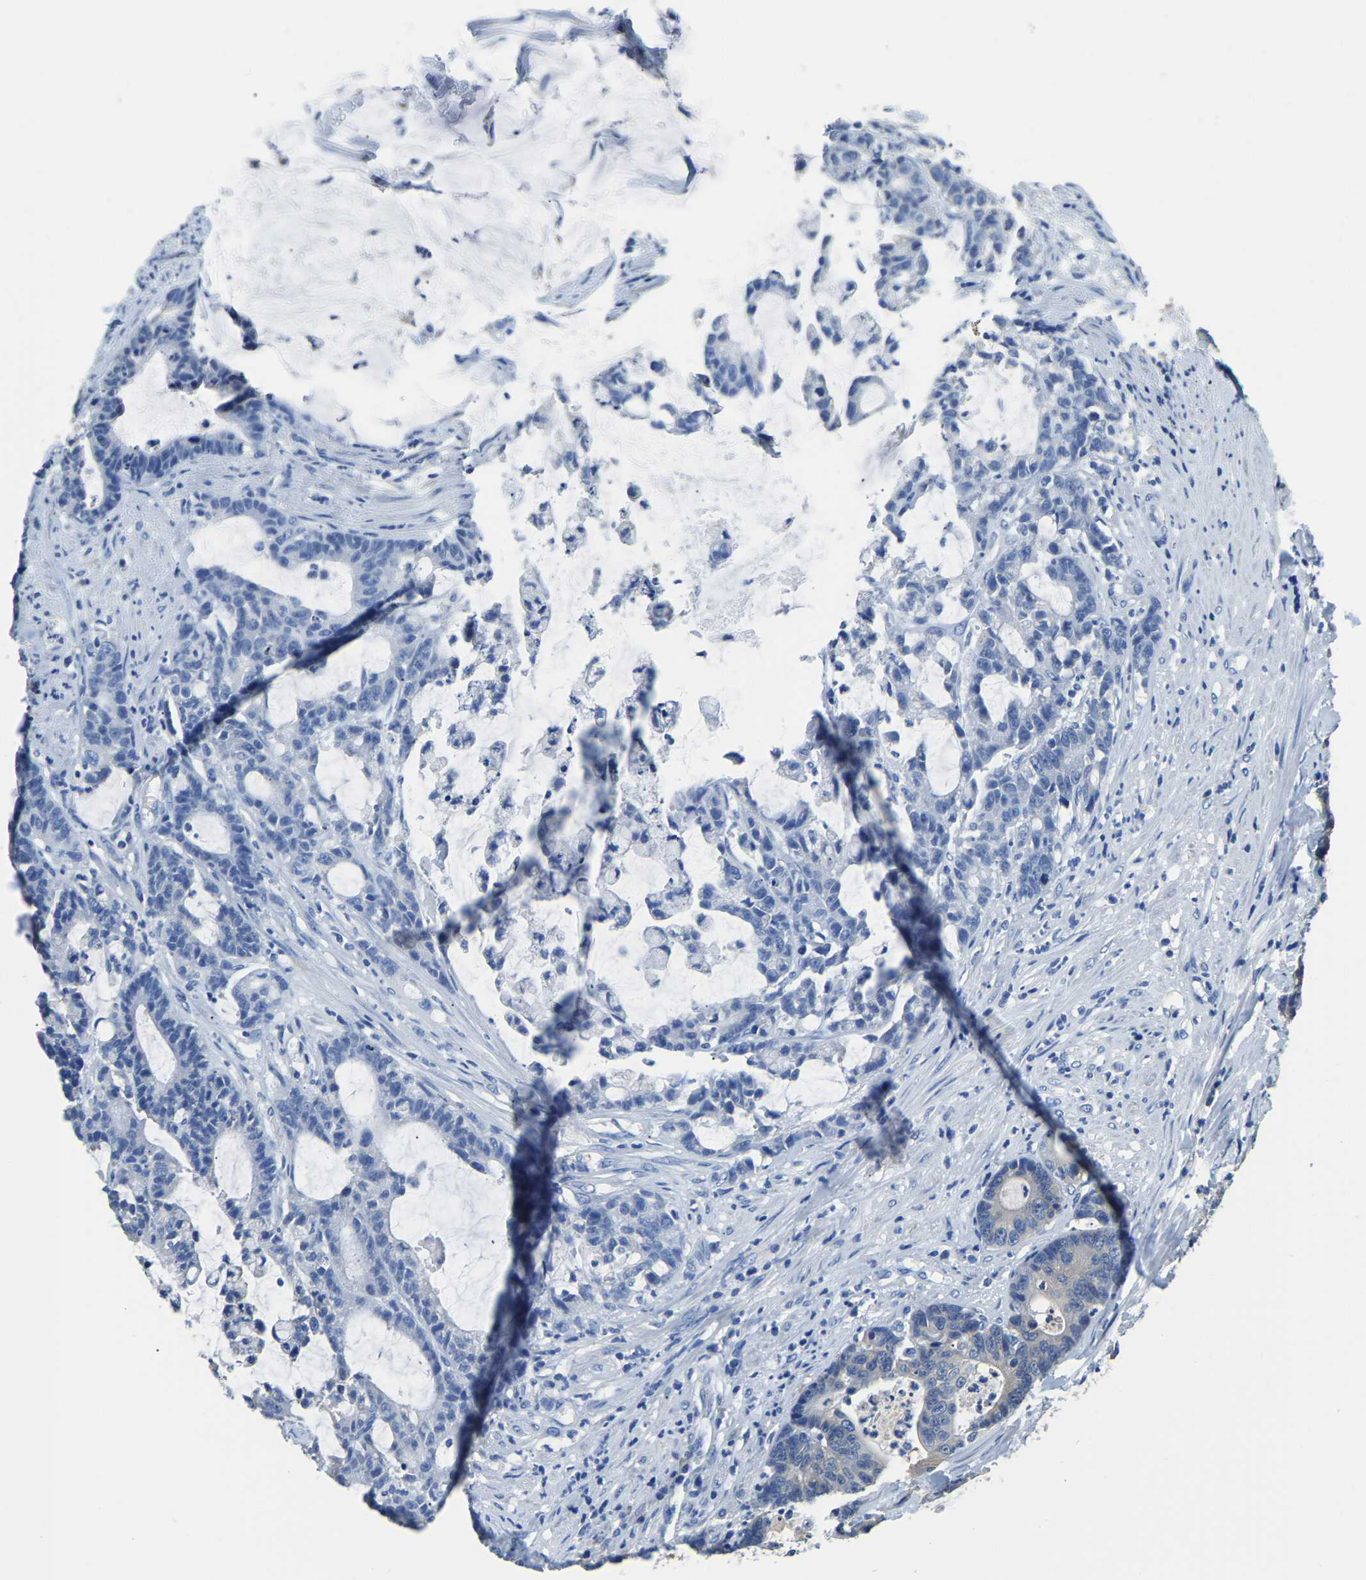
{"staining": {"intensity": "negative", "quantity": "none", "location": "none"}, "tissue": "colorectal cancer", "cell_type": "Tumor cells", "image_type": "cancer", "snomed": [{"axis": "morphology", "description": "Adenocarcinoma, NOS"}, {"axis": "topography", "description": "Colon"}], "caption": "Colorectal cancer (adenocarcinoma) was stained to show a protein in brown. There is no significant expression in tumor cells. (Immunohistochemistry, brightfield microscopy, high magnification).", "gene": "ZDHHC13", "patient": {"sex": "female", "age": 84}}